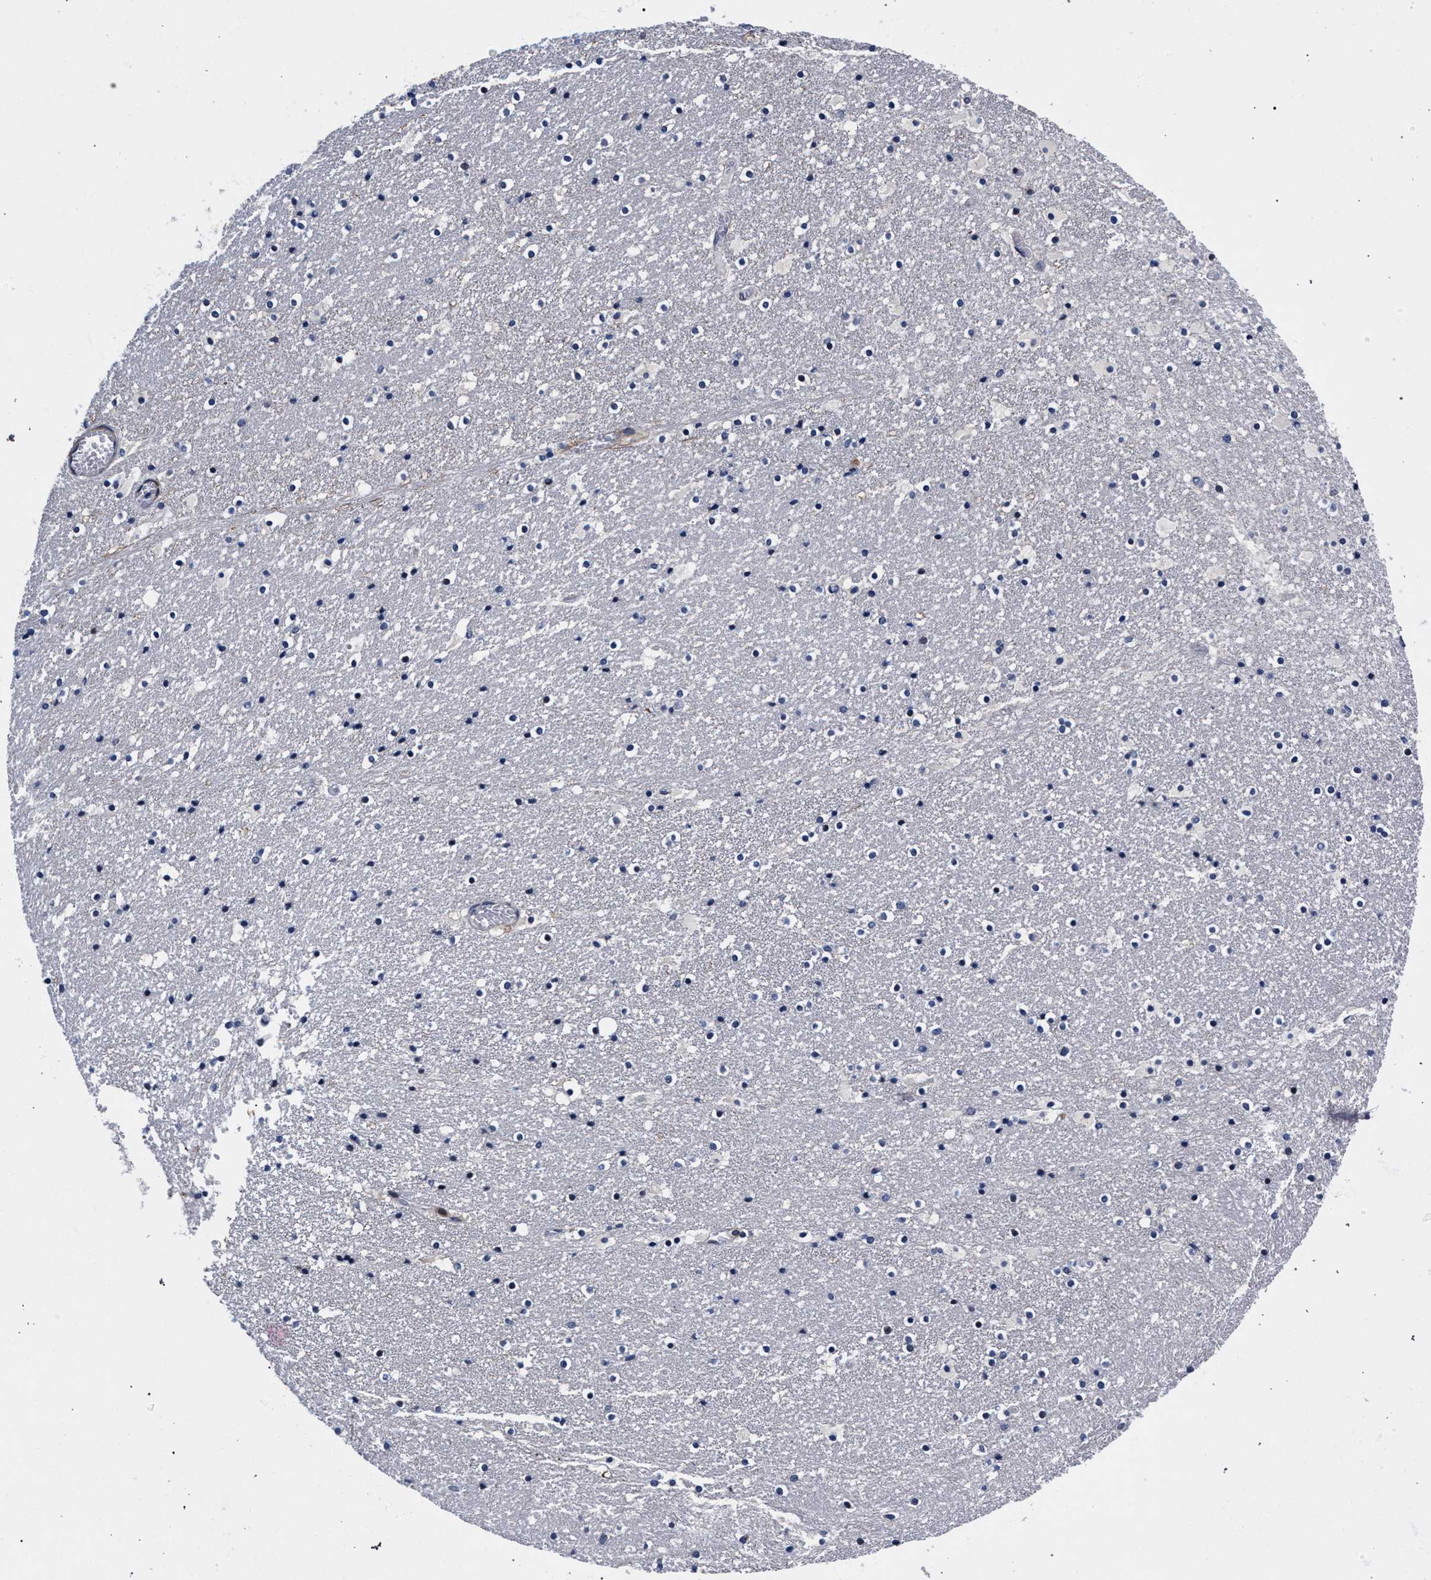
{"staining": {"intensity": "weak", "quantity": "<25%", "location": "nuclear"}, "tissue": "caudate", "cell_type": "Glial cells", "image_type": "normal", "snomed": [{"axis": "morphology", "description": "Normal tissue, NOS"}, {"axis": "topography", "description": "Lateral ventricle wall"}], "caption": "A histopathology image of human caudate is negative for staining in glial cells. (DAB IHC visualized using brightfield microscopy, high magnification).", "gene": "ZNF462", "patient": {"sex": "male", "age": 45}}